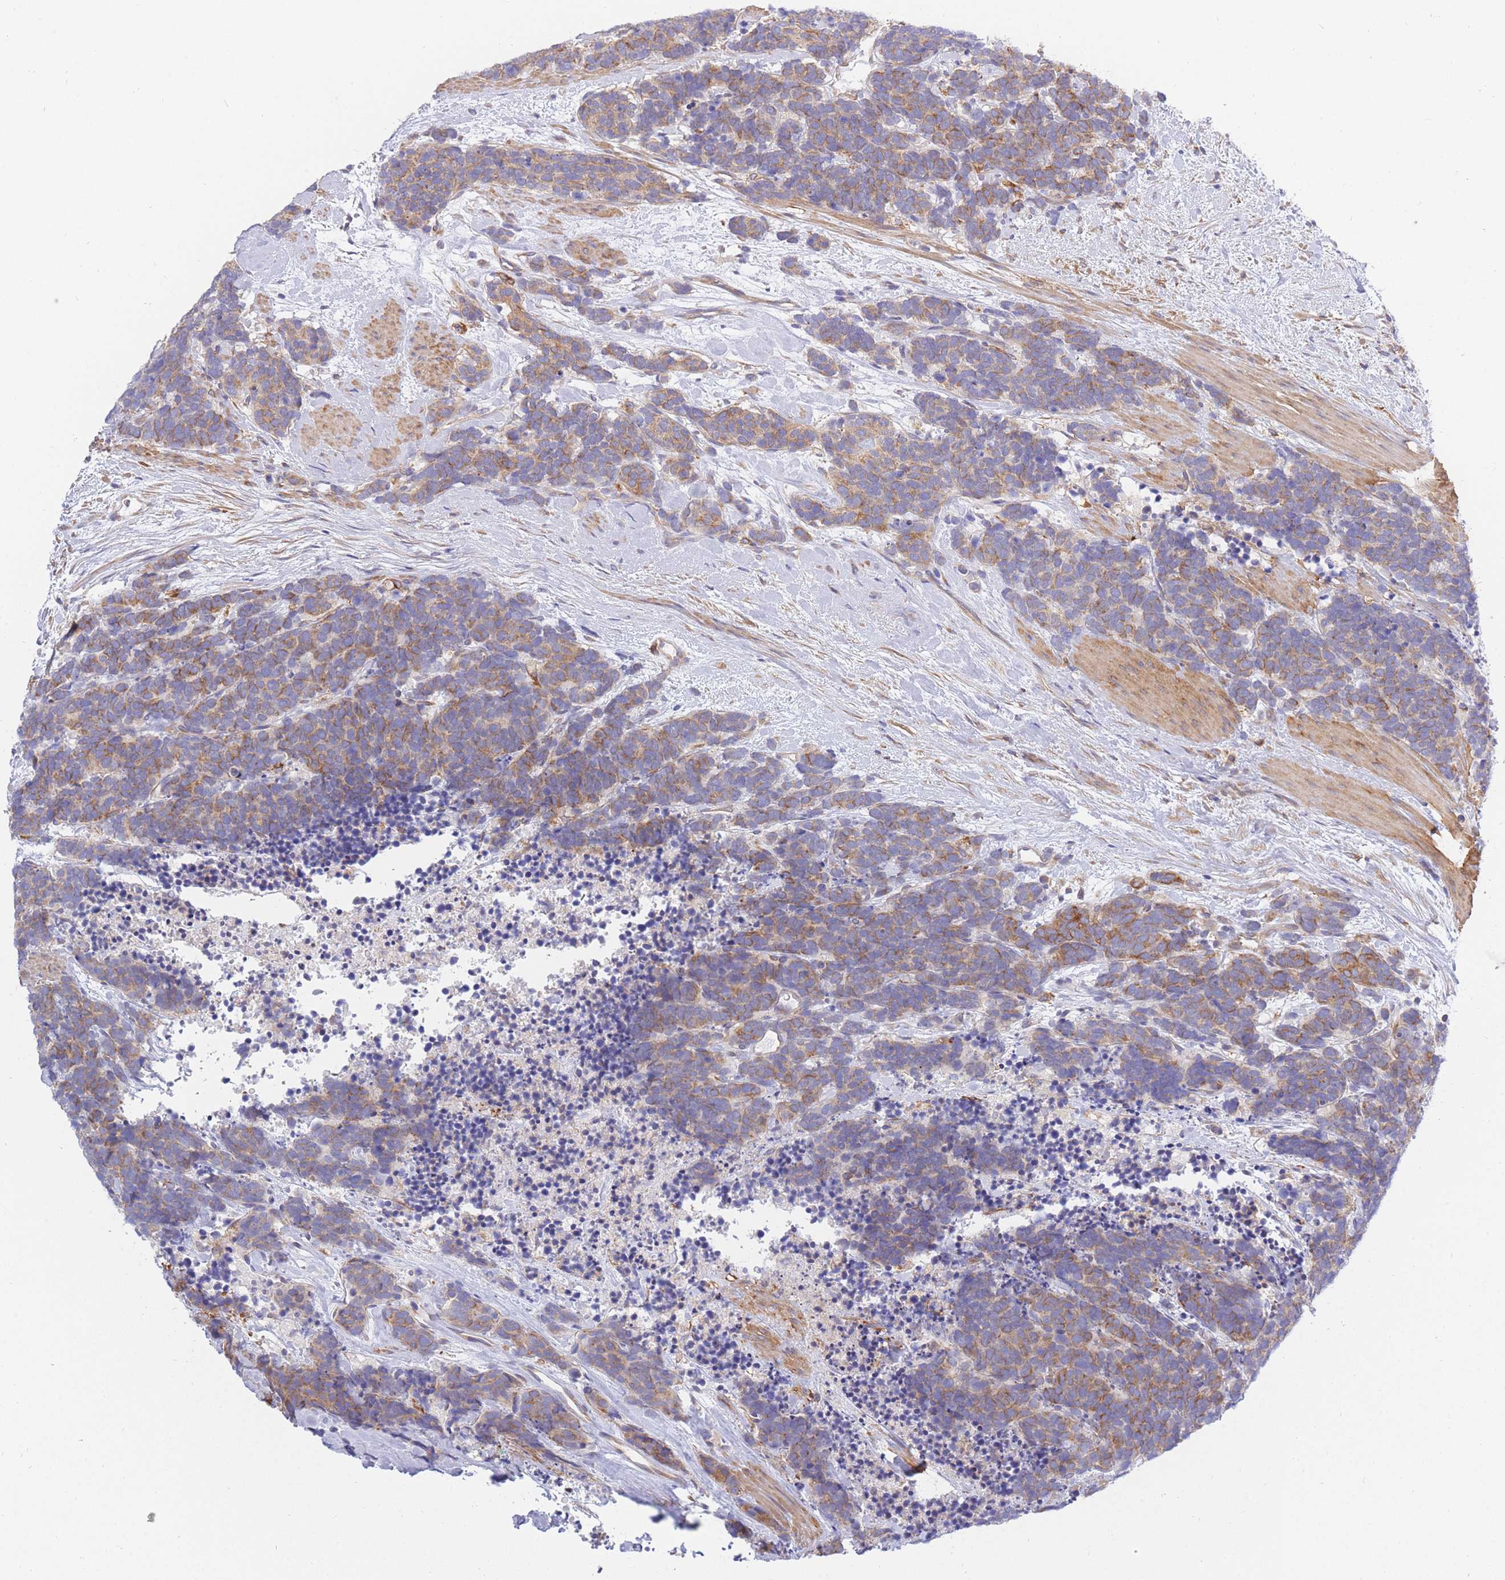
{"staining": {"intensity": "moderate", "quantity": ">75%", "location": "cytoplasmic/membranous"}, "tissue": "carcinoid", "cell_type": "Tumor cells", "image_type": "cancer", "snomed": [{"axis": "morphology", "description": "Carcinoma, NOS"}, {"axis": "morphology", "description": "Carcinoid, malignant, NOS"}, {"axis": "topography", "description": "Prostate"}], "caption": "The image reveals immunohistochemical staining of carcinoid. There is moderate cytoplasmic/membranous expression is appreciated in approximately >75% of tumor cells.", "gene": "REM1", "patient": {"sex": "male", "age": 57}}